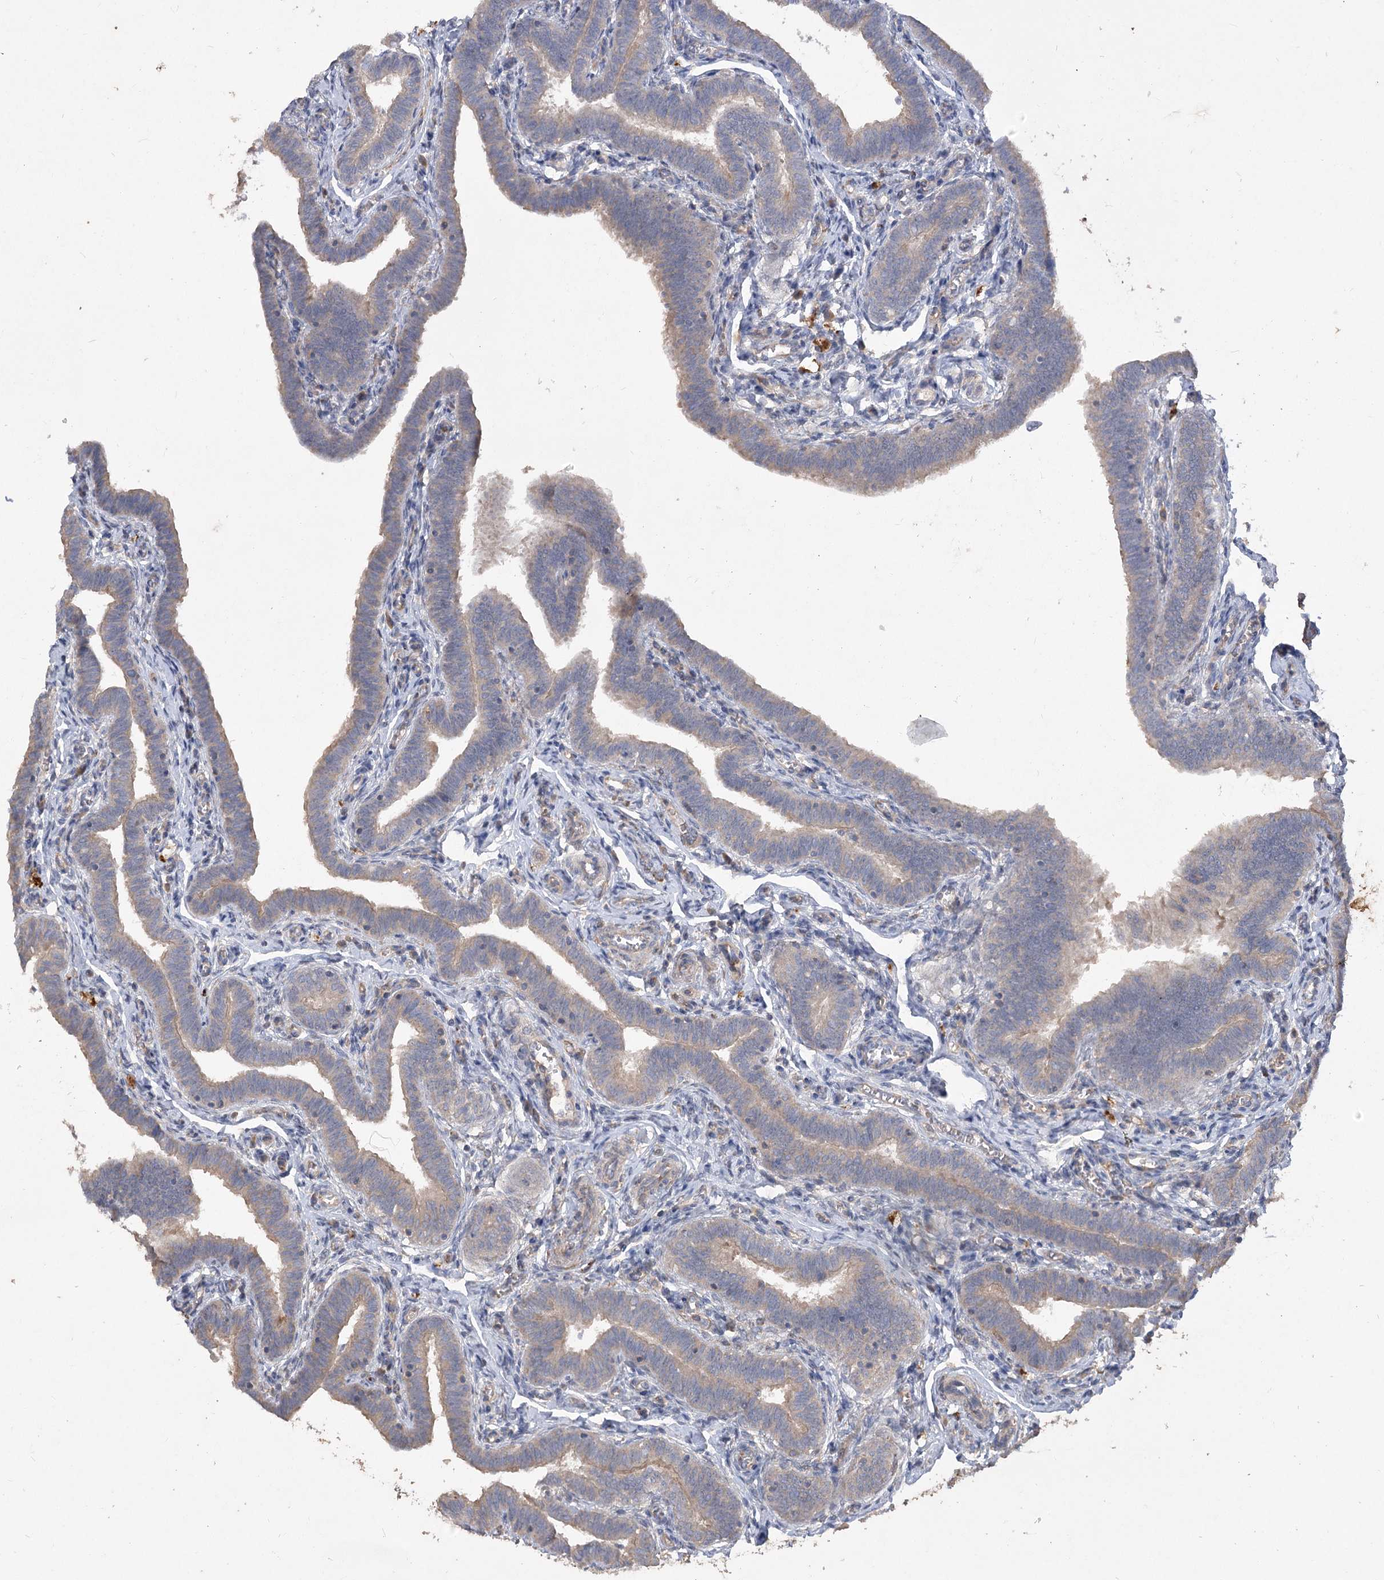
{"staining": {"intensity": "weak", "quantity": ">75%", "location": "cytoplasmic/membranous"}, "tissue": "fallopian tube", "cell_type": "Glandular cells", "image_type": "normal", "snomed": [{"axis": "morphology", "description": "Normal tissue, NOS"}, {"axis": "topography", "description": "Fallopian tube"}], "caption": "The micrograph demonstrates staining of unremarkable fallopian tube, revealing weak cytoplasmic/membranous protein expression (brown color) within glandular cells.", "gene": "RIN2", "patient": {"sex": "female", "age": 36}}